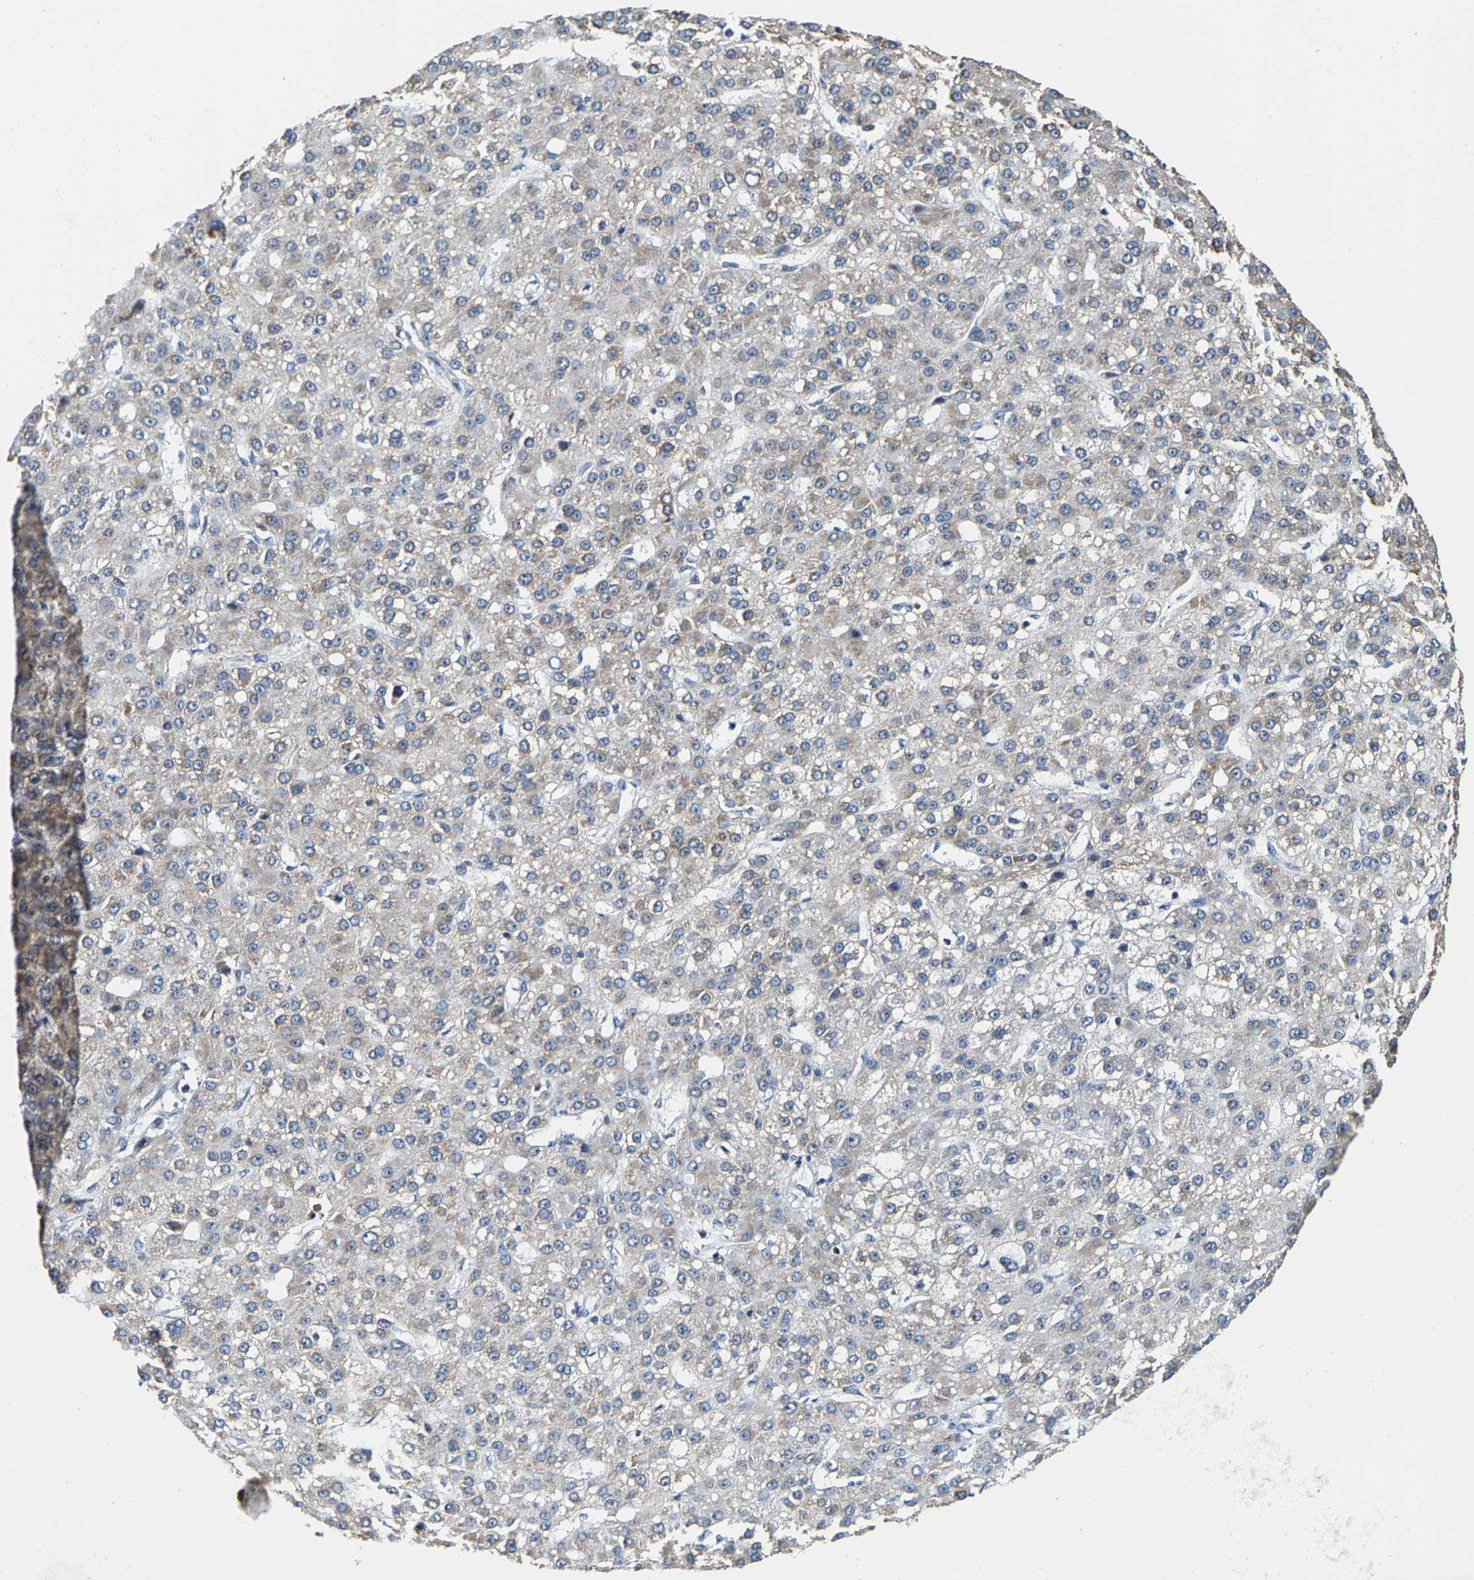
{"staining": {"intensity": "weak", "quantity": "<25%", "location": "cytoplasmic/membranous"}, "tissue": "liver cancer", "cell_type": "Tumor cells", "image_type": "cancer", "snomed": [{"axis": "morphology", "description": "Carcinoma, Hepatocellular, NOS"}, {"axis": "topography", "description": "Liver"}], "caption": "Protein analysis of liver hepatocellular carcinoma shows no significant staining in tumor cells.", "gene": "SHMT2", "patient": {"sex": "male", "age": 67}}